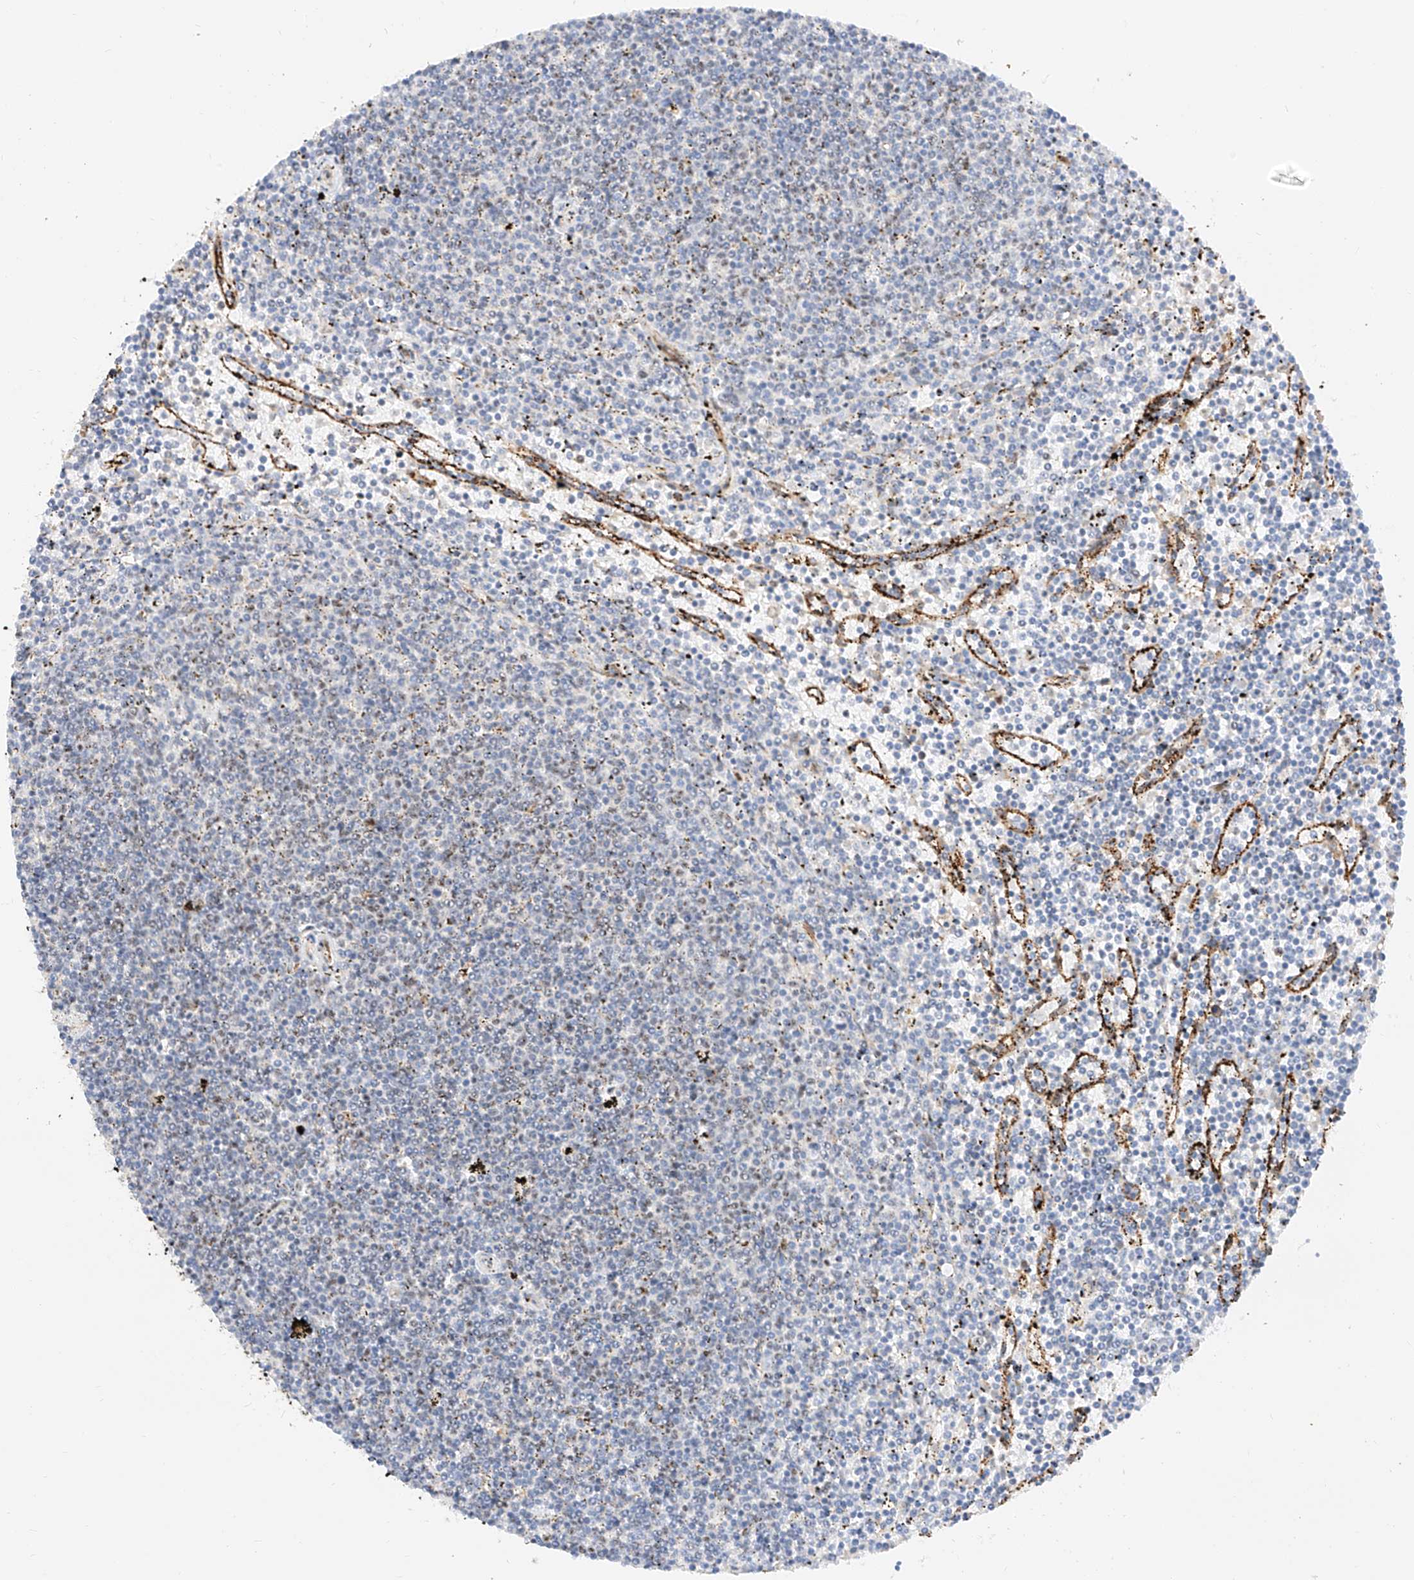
{"staining": {"intensity": "negative", "quantity": "none", "location": "none"}, "tissue": "lymphoma", "cell_type": "Tumor cells", "image_type": "cancer", "snomed": [{"axis": "morphology", "description": "Malignant lymphoma, non-Hodgkin's type, Low grade"}, {"axis": "topography", "description": "Spleen"}], "caption": "High power microscopy histopathology image of an IHC histopathology image of low-grade malignant lymphoma, non-Hodgkin's type, revealing no significant expression in tumor cells.", "gene": "ATXN7L2", "patient": {"sex": "female", "age": 50}}